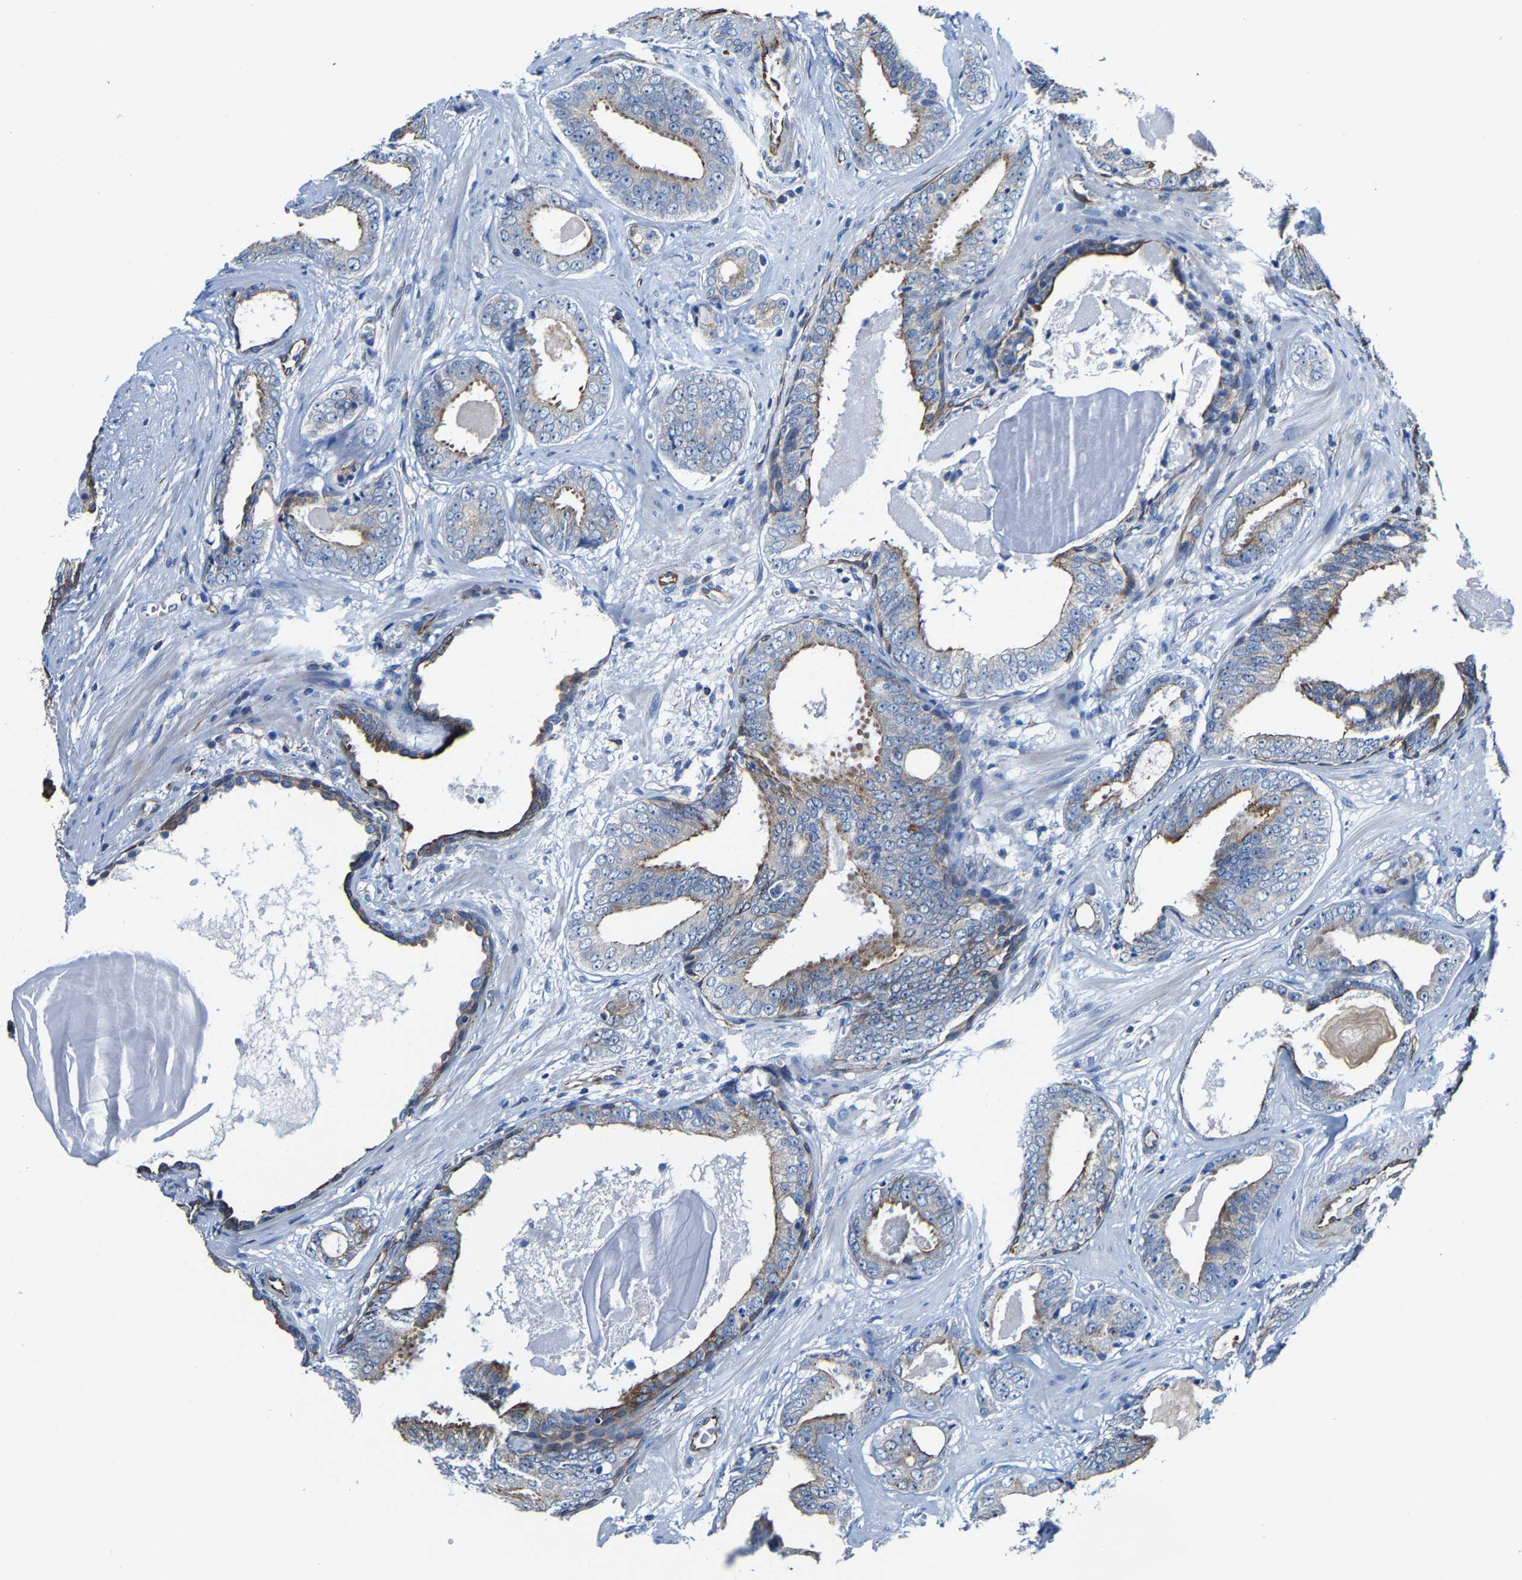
{"staining": {"intensity": "moderate", "quantity": "25%-75%", "location": "cytoplasmic/membranous"}, "tissue": "prostate cancer", "cell_type": "Tumor cells", "image_type": "cancer", "snomed": [{"axis": "morphology", "description": "Adenocarcinoma, Medium grade"}, {"axis": "topography", "description": "Prostate"}], "caption": "Brown immunohistochemical staining in human prostate cancer exhibits moderate cytoplasmic/membranous staining in approximately 25%-75% of tumor cells.", "gene": "MMEL1", "patient": {"sex": "male", "age": 79}}